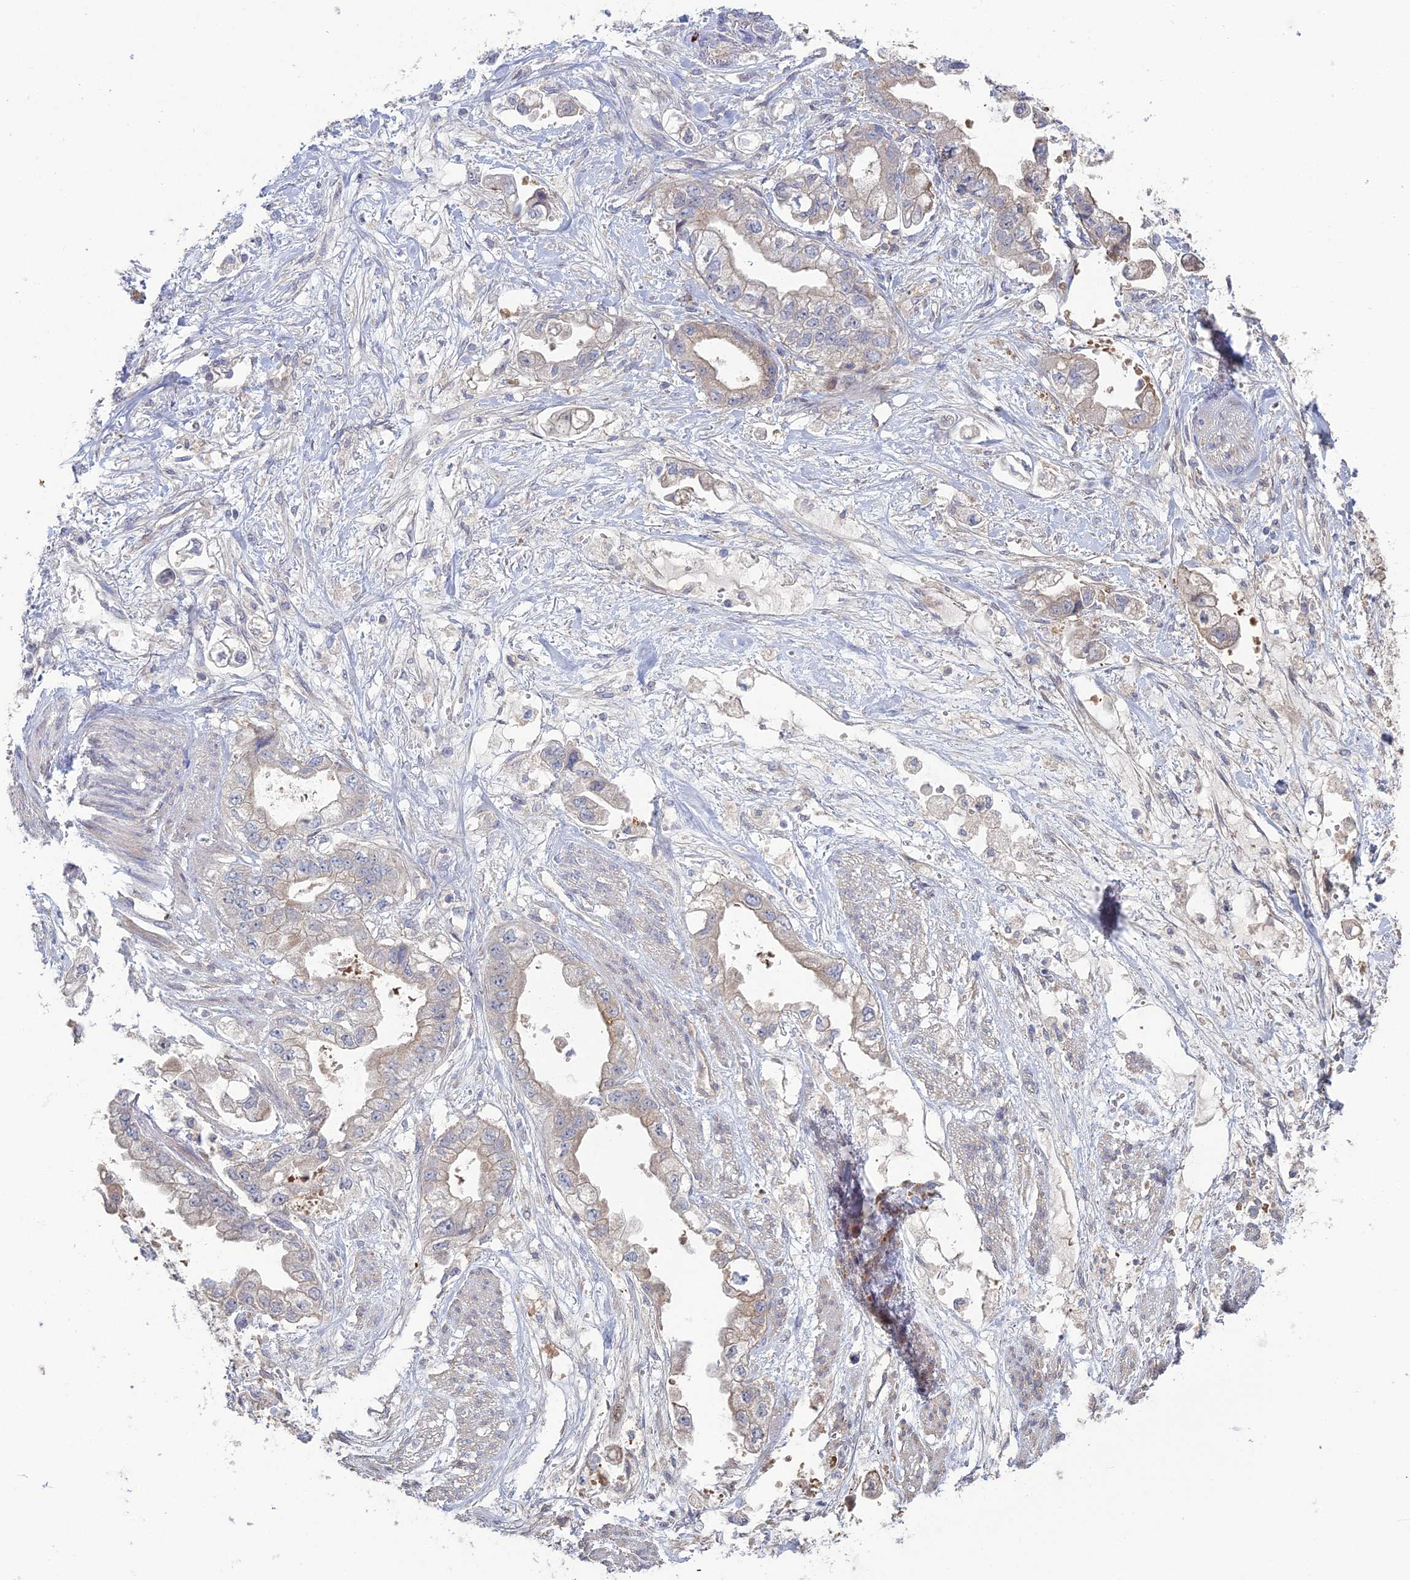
{"staining": {"intensity": "moderate", "quantity": "25%-75%", "location": "cytoplasmic/membranous"}, "tissue": "stomach cancer", "cell_type": "Tumor cells", "image_type": "cancer", "snomed": [{"axis": "morphology", "description": "Adenocarcinoma, NOS"}, {"axis": "topography", "description": "Stomach"}], "caption": "Stomach cancer (adenocarcinoma) stained for a protein shows moderate cytoplasmic/membranous positivity in tumor cells.", "gene": "ARL16", "patient": {"sex": "male", "age": 62}}